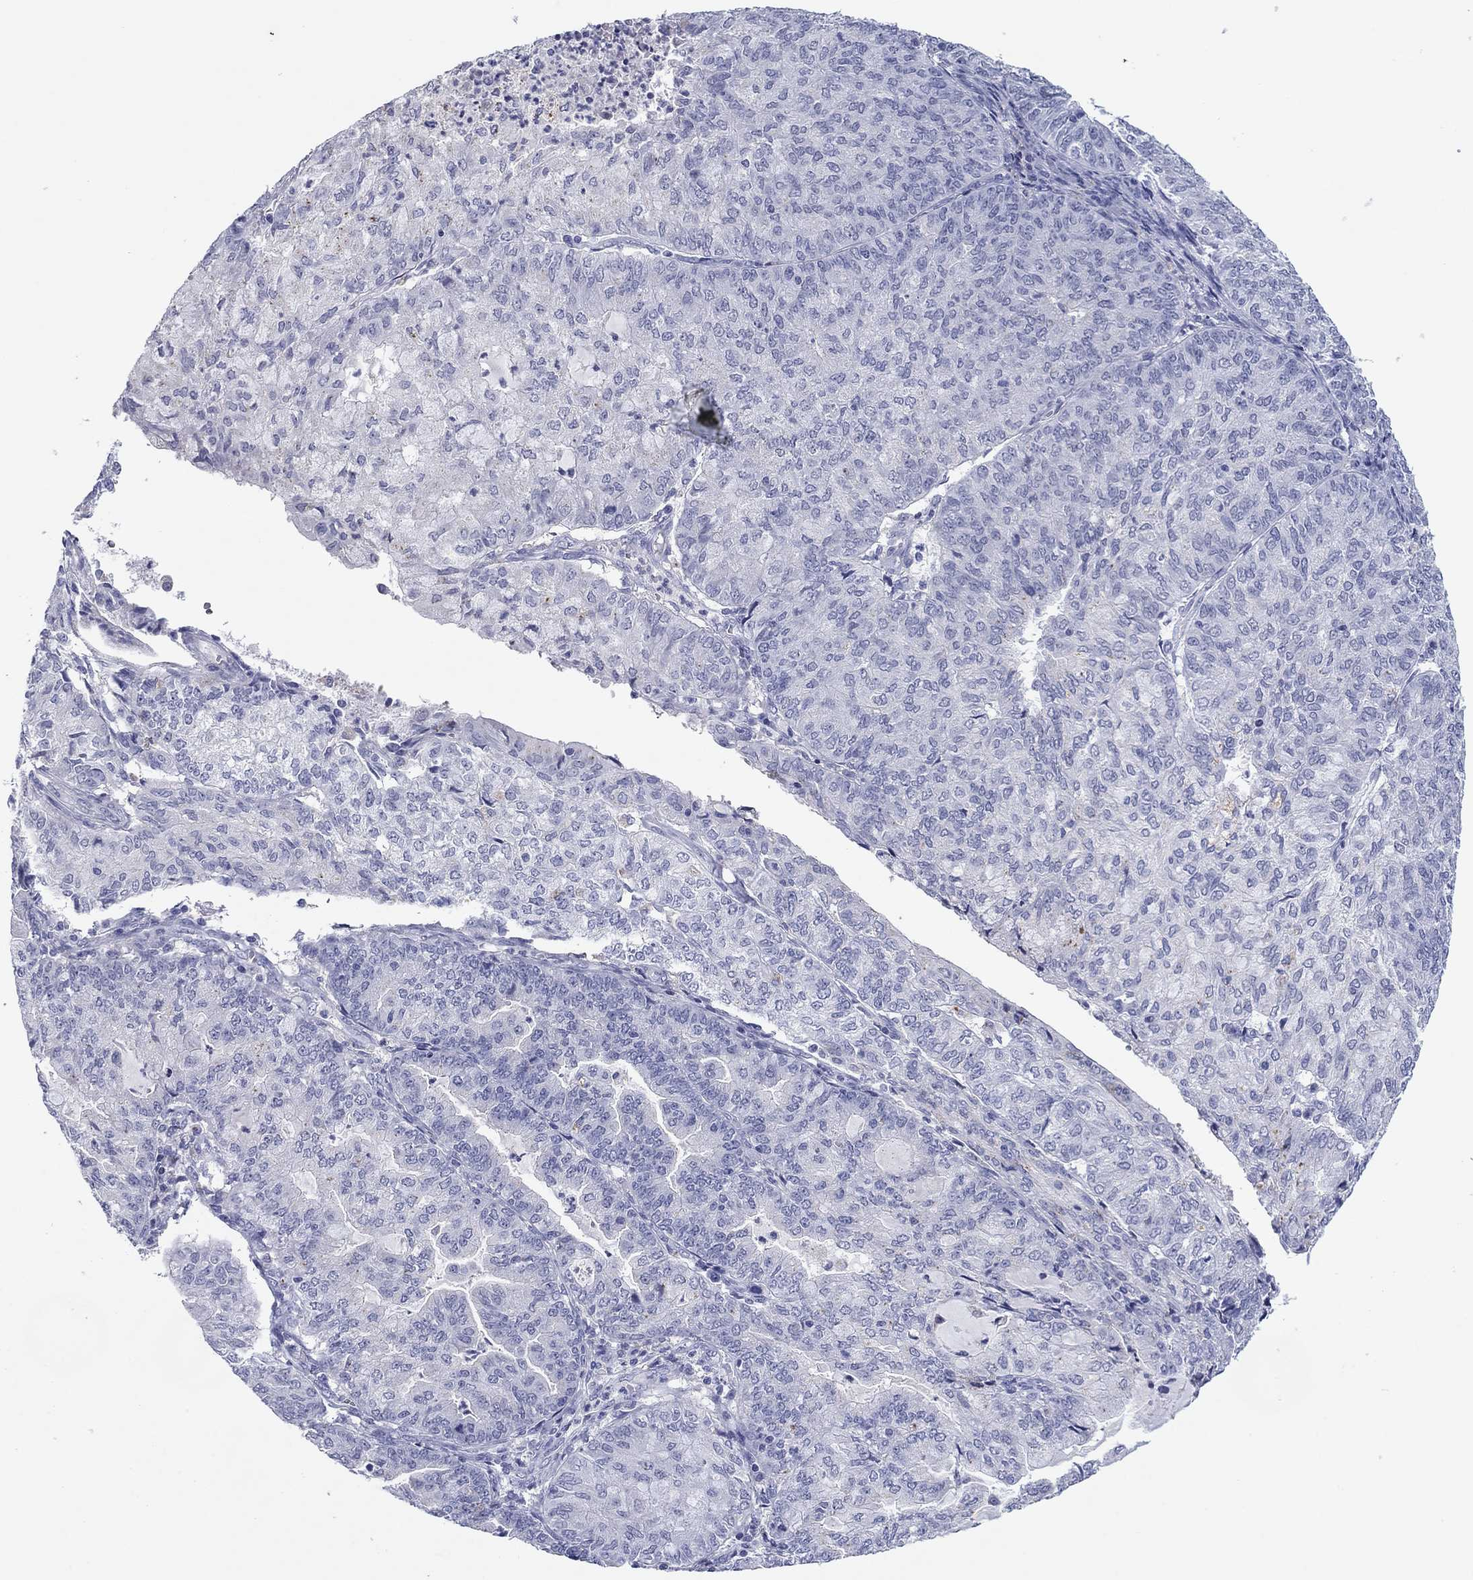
{"staining": {"intensity": "negative", "quantity": "none", "location": "none"}, "tissue": "endometrial cancer", "cell_type": "Tumor cells", "image_type": "cancer", "snomed": [{"axis": "morphology", "description": "Adenocarcinoma, NOS"}, {"axis": "topography", "description": "Endometrium"}], "caption": "DAB (3,3'-diaminobenzidine) immunohistochemical staining of endometrial cancer (adenocarcinoma) shows no significant expression in tumor cells. Brightfield microscopy of immunohistochemistry stained with DAB (3,3'-diaminobenzidine) (brown) and hematoxylin (blue), captured at high magnification.", "gene": "TCFL5", "patient": {"sex": "female", "age": 82}}